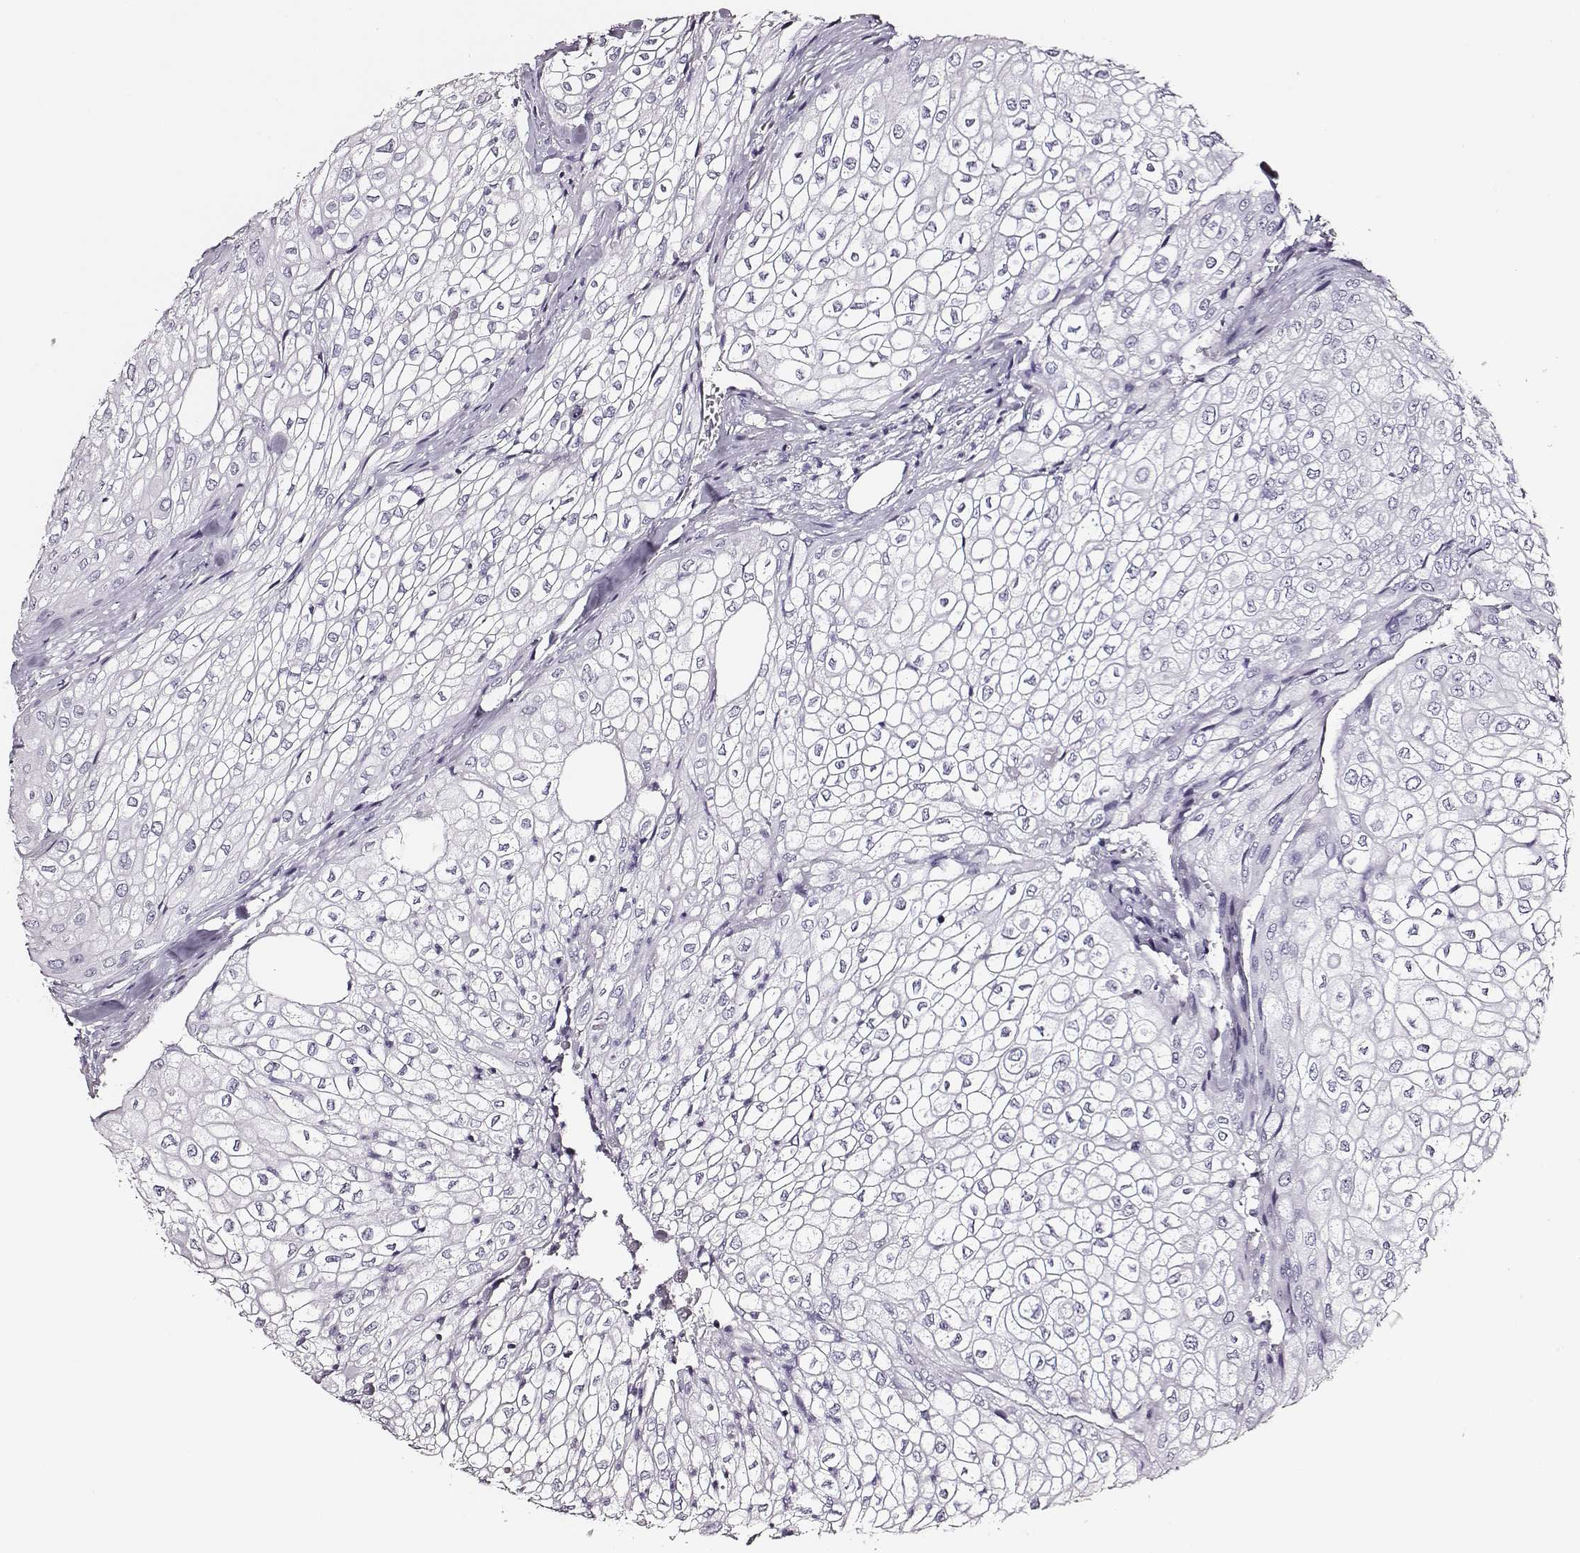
{"staining": {"intensity": "negative", "quantity": "none", "location": "none"}, "tissue": "urothelial cancer", "cell_type": "Tumor cells", "image_type": "cancer", "snomed": [{"axis": "morphology", "description": "Urothelial carcinoma, High grade"}, {"axis": "topography", "description": "Urinary bladder"}], "caption": "This is an immunohistochemistry (IHC) photomicrograph of urothelial cancer. There is no expression in tumor cells.", "gene": "DPEP1", "patient": {"sex": "male", "age": 62}}